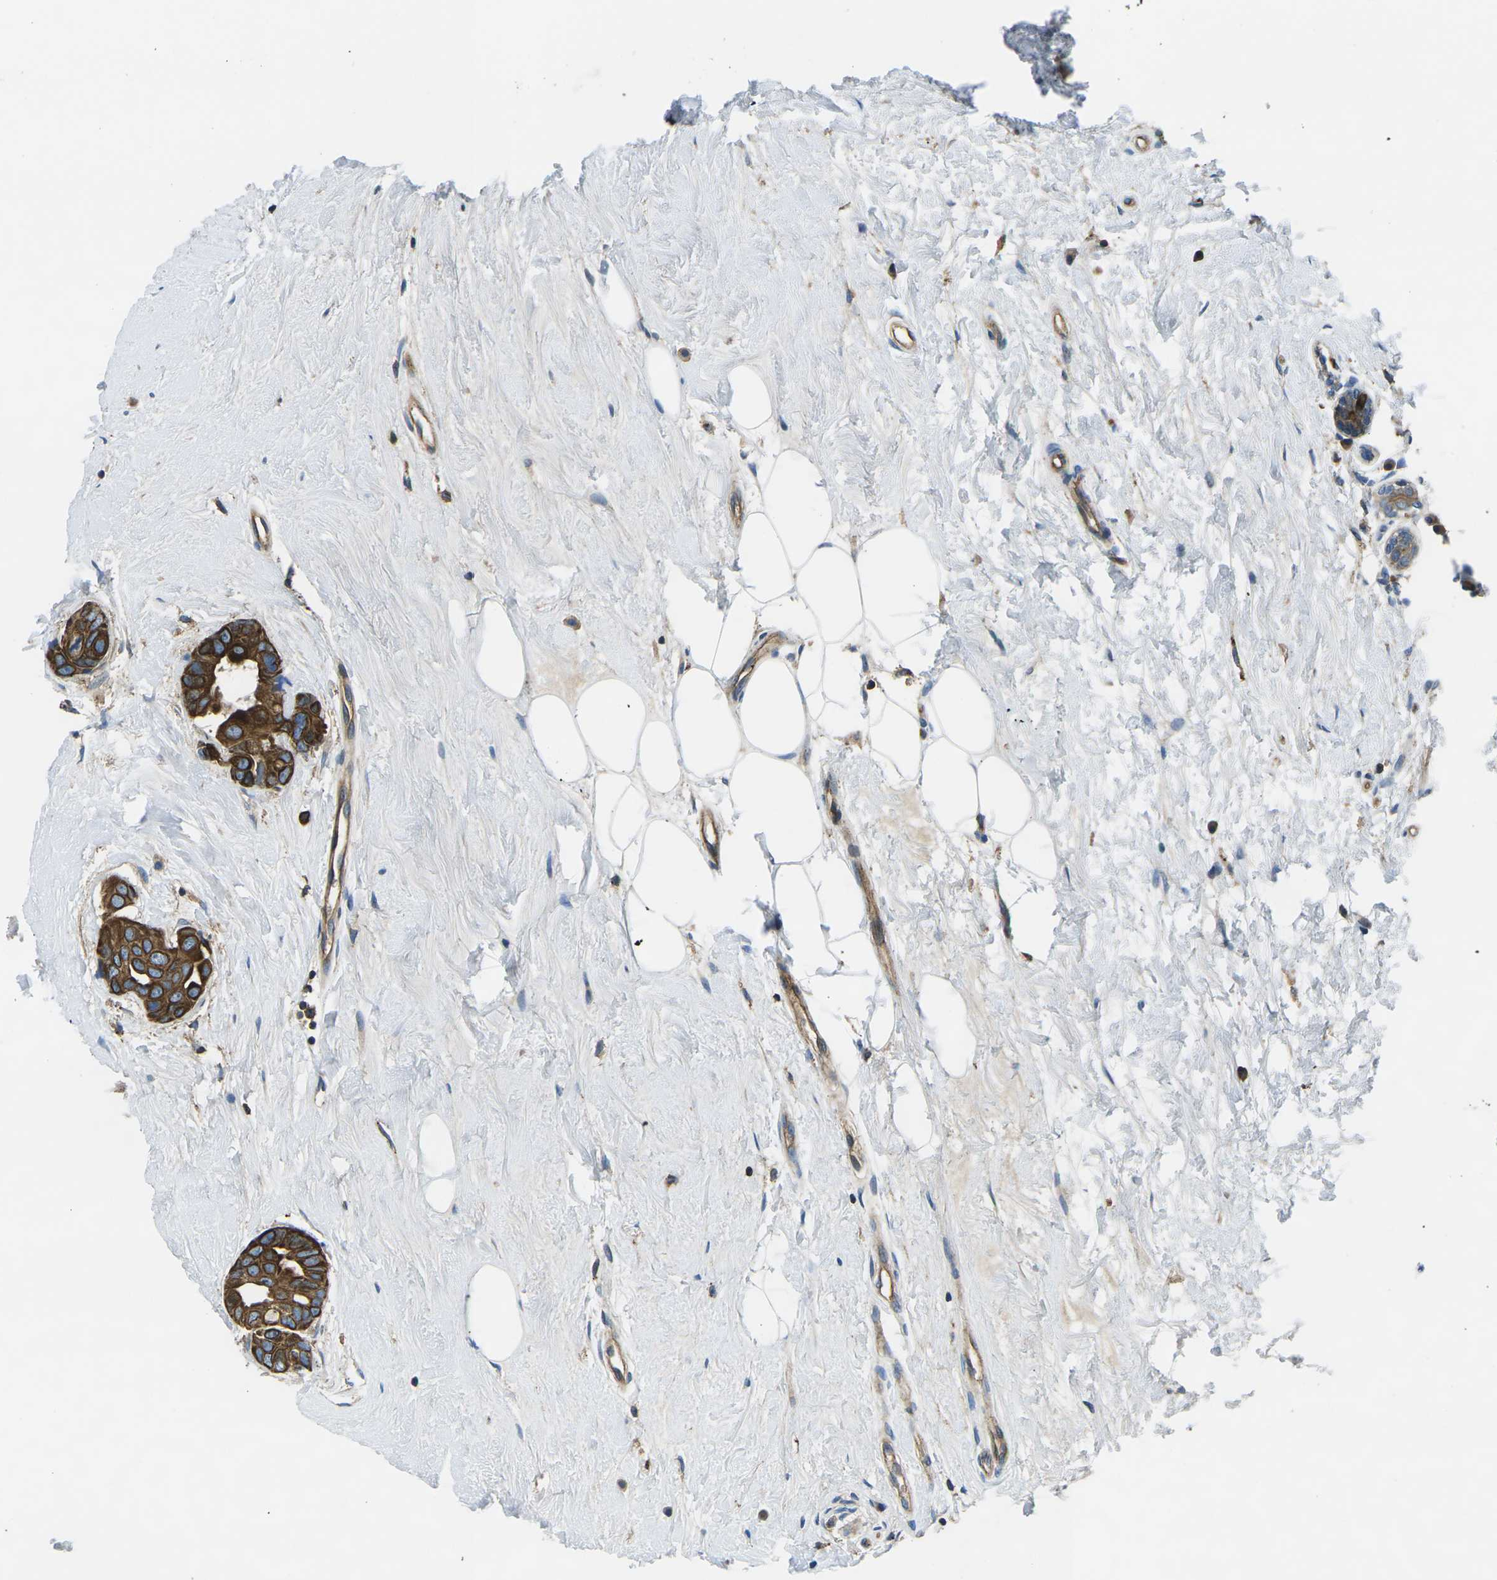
{"staining": {"intensity": "strong", "quantity": ">75%", "location": "cytoplasmic/membranous"}, "tissue": "breast cancer", "cell_type": "Tumor cells", "image_type": "cancer", "snomed": [{"axis": "morphology", "description": "Normal tissue, NOS"}, {"axis": "morphology", "description": "Duct carcinoma"}, {"axis": "topography", "description": "Breast"}], "caption": "Intraductal carcinoma (breast) stained with a protein marker reveals strong staining in tumor cells.", "gene": "KCNJ15", "patient": {"sex": "female", "age": 39}}